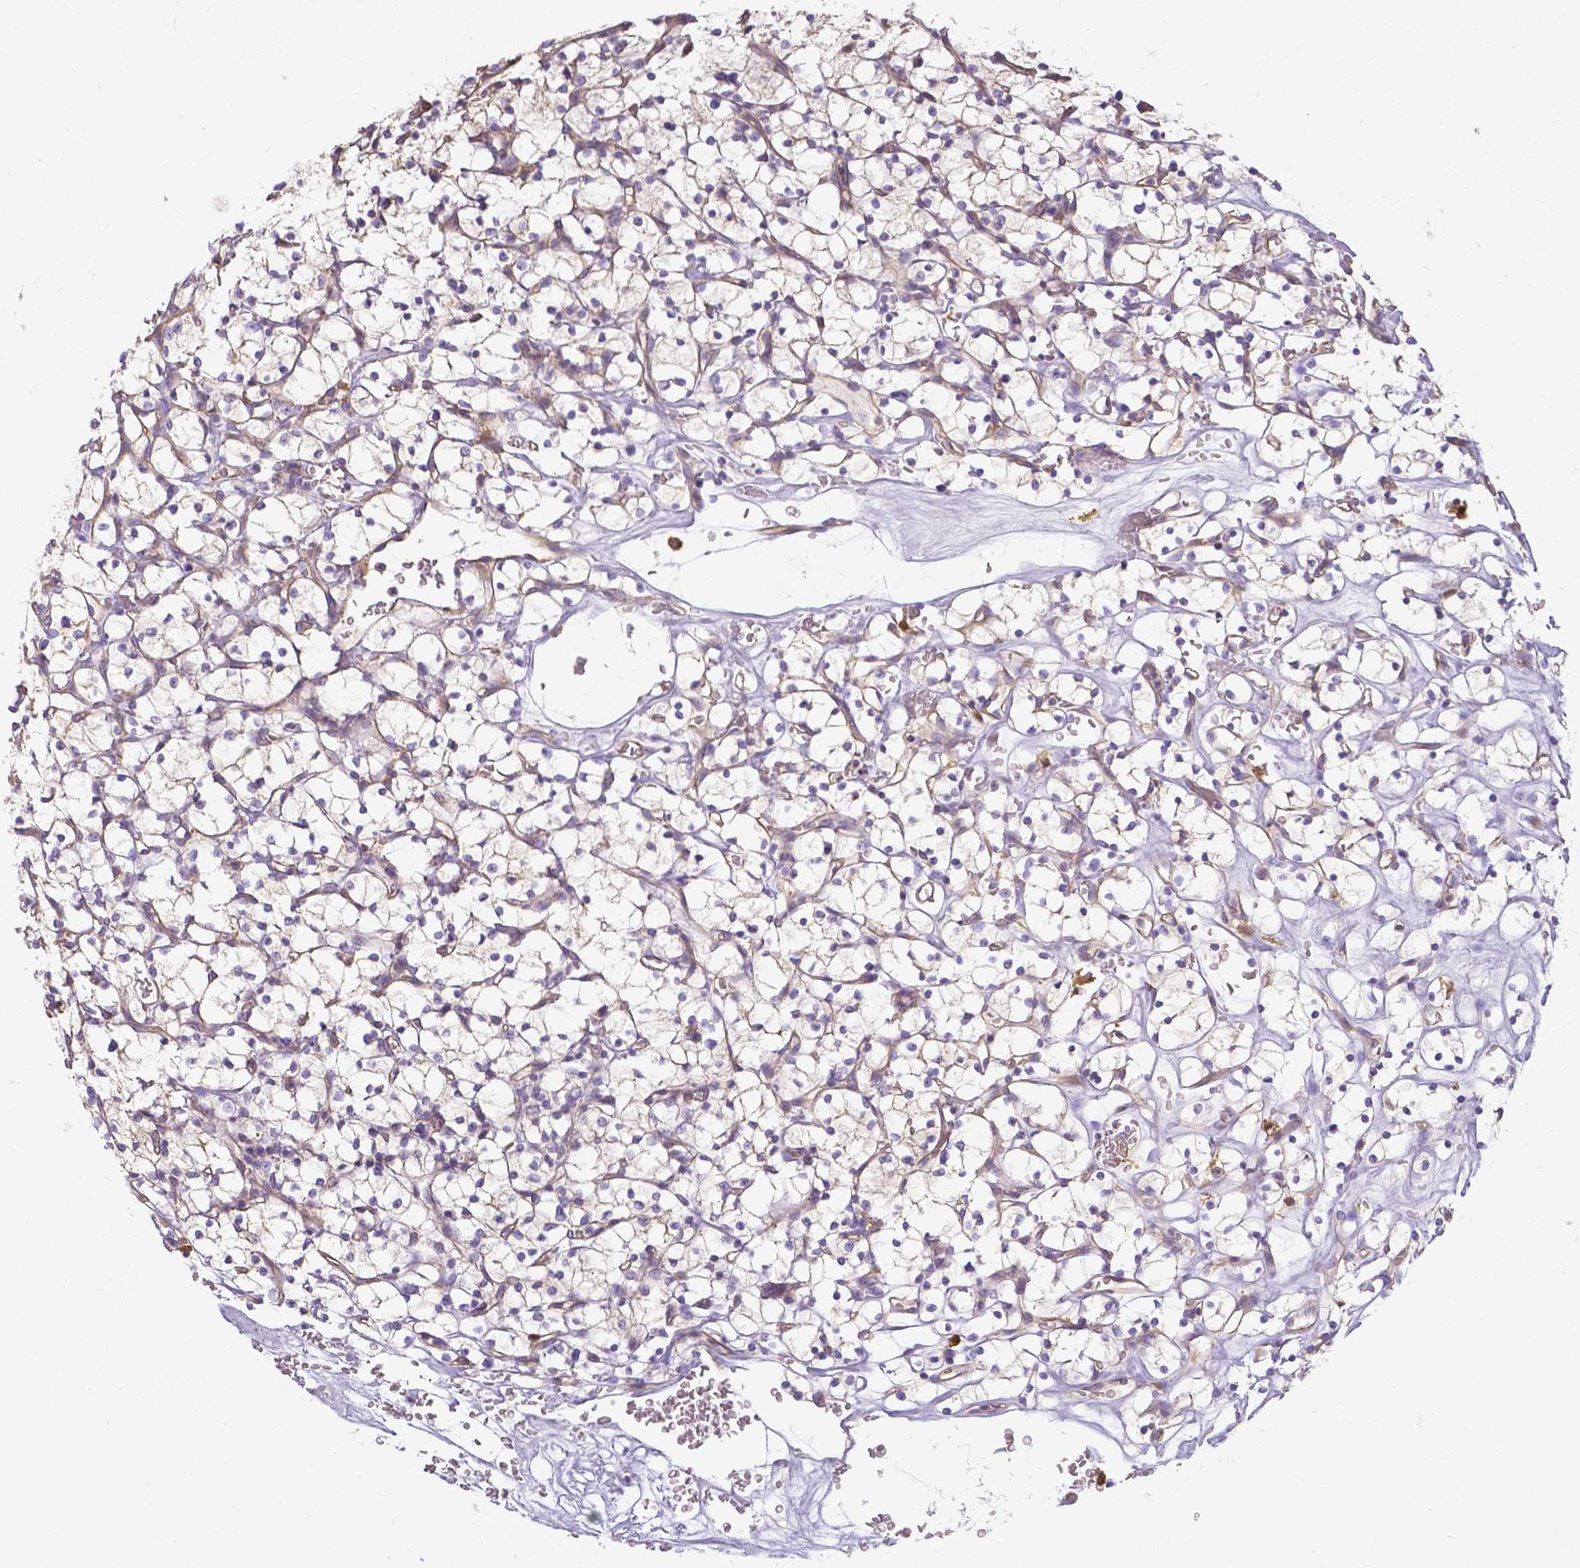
{"staining": {"intensity": "negative", "quantity": "none", "location": "none"}, "tissue": "renal cancer", "cell_type": "Tumor cells", "image_type": "cancer", "snomed": [{"axis": "morphology", "description": "Adenocarcinoma, NOS"}, {"axis": "topography", "description": "Kidney"}], "caption": "Immunohistochemical staining of renal adenocarcinoma displays no significant expression in tumor cells.", "gene": "CRMP1", "patient": {"sex": "female", "age": 64}}